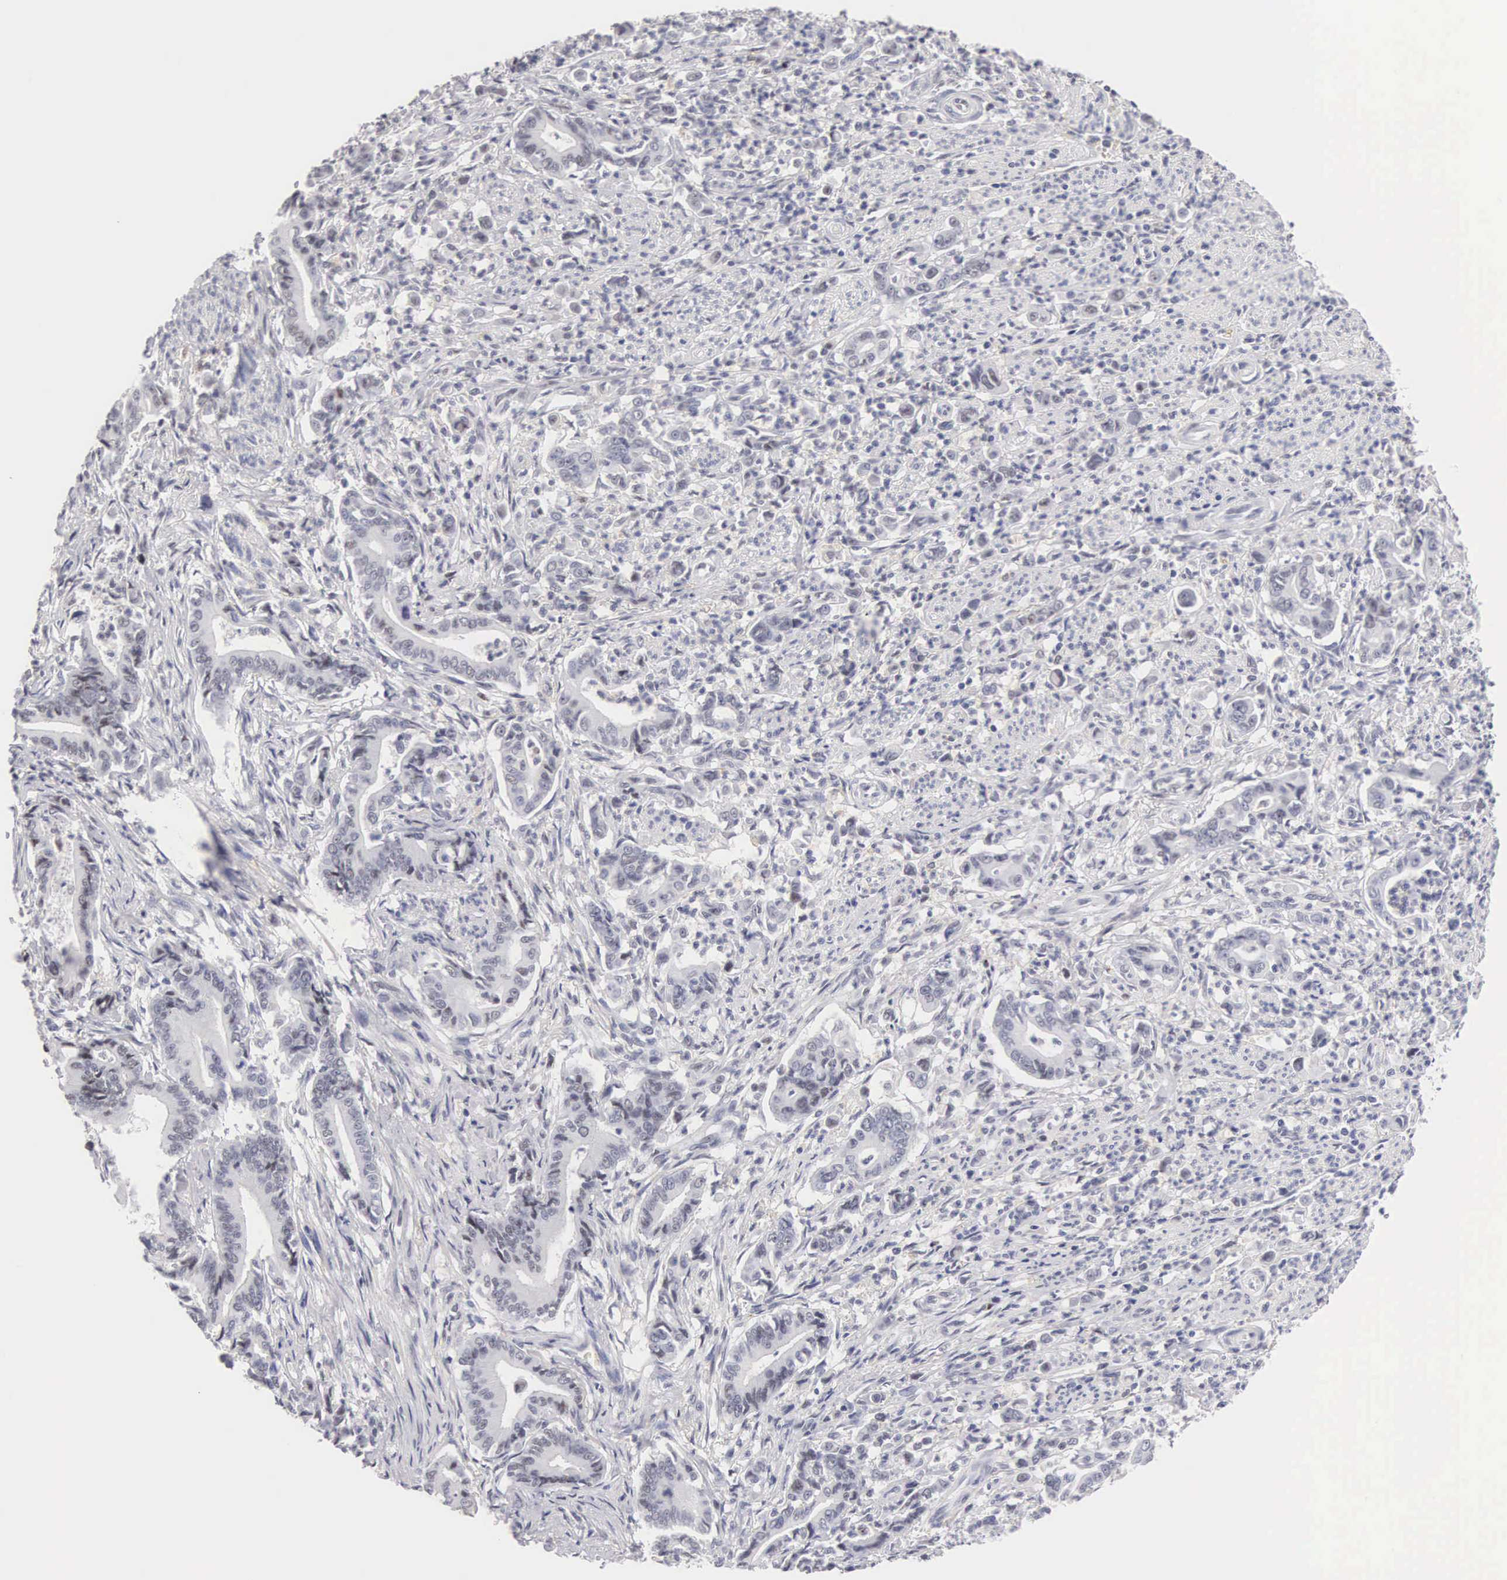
{"staining": {"intensity": "negative", "quantity": "none", "location": "none"}, "tissue": "stomach cancer", "cell_type": "Tumor cells", "image_type": "cancer", "snomed": [{"axis": "morphology", "description": "Adenocarcinoma, NOS"}, {"axis": "topography", "description": "Stomach"}], "caption": "This is a photomicrograph of immunohistochemistry (IHC) staining of stomach cancer, which shows no expression in tumor cells.", "gene": "FAM47A", "patient": {"sex": "female", "age": 76}}